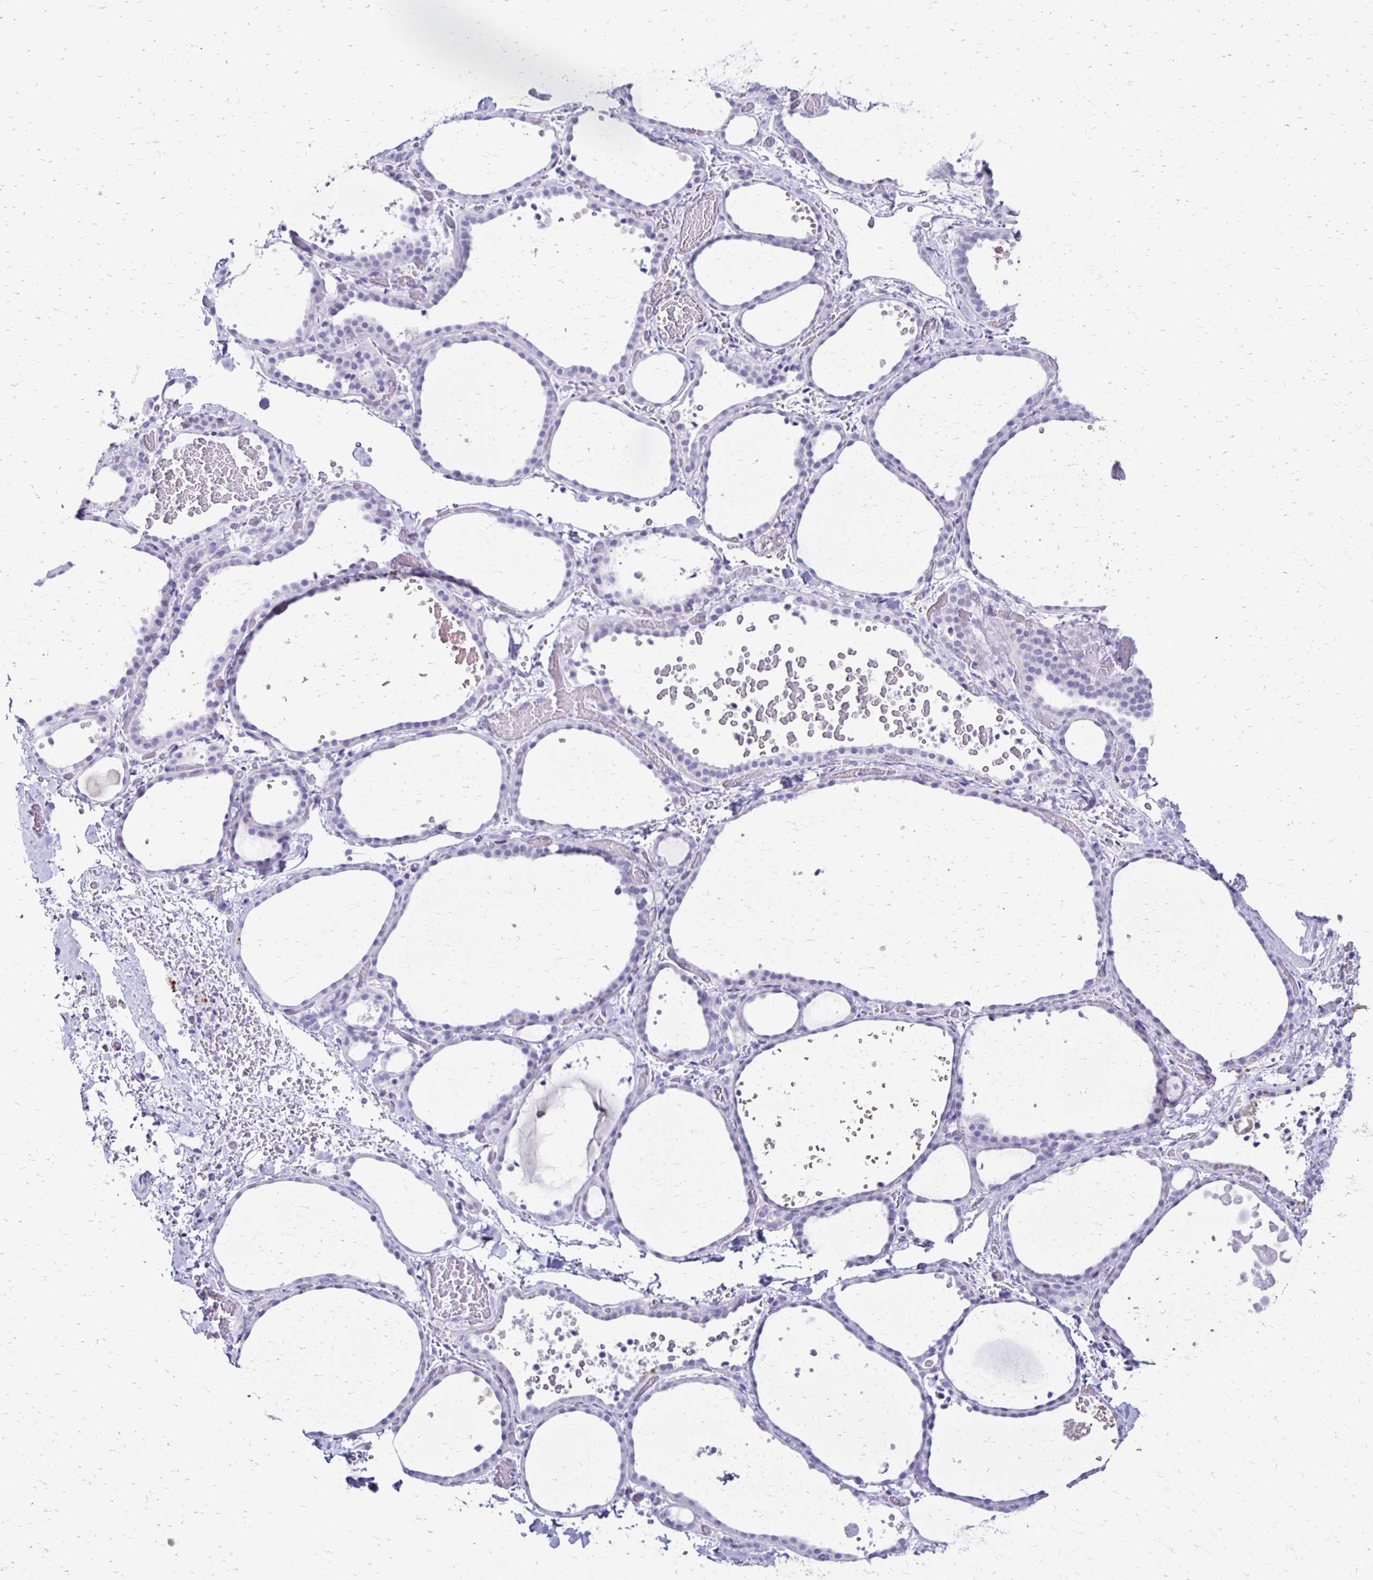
{"staining": {"intensity": "negative", "quantity": "none", "location": "none"}, "tissue": "thyroid gland", "cell_type": "Glandular cells", "image_type": "normal", "snomed": [{"axis": "morphology", "description": "Normal tissue, NOS"}, {"axis": "topography", "description": "Thyroid gland"}], "caption": "IHC photomicrograph of unremarkable thyroid gland: human thyroid gland stained with DAB (3,3'-diaminobenzidine) displays no significant protein expression in glandular cells.", "gene": "RYR1", "patient": {"sex": "female", "age": 36}}